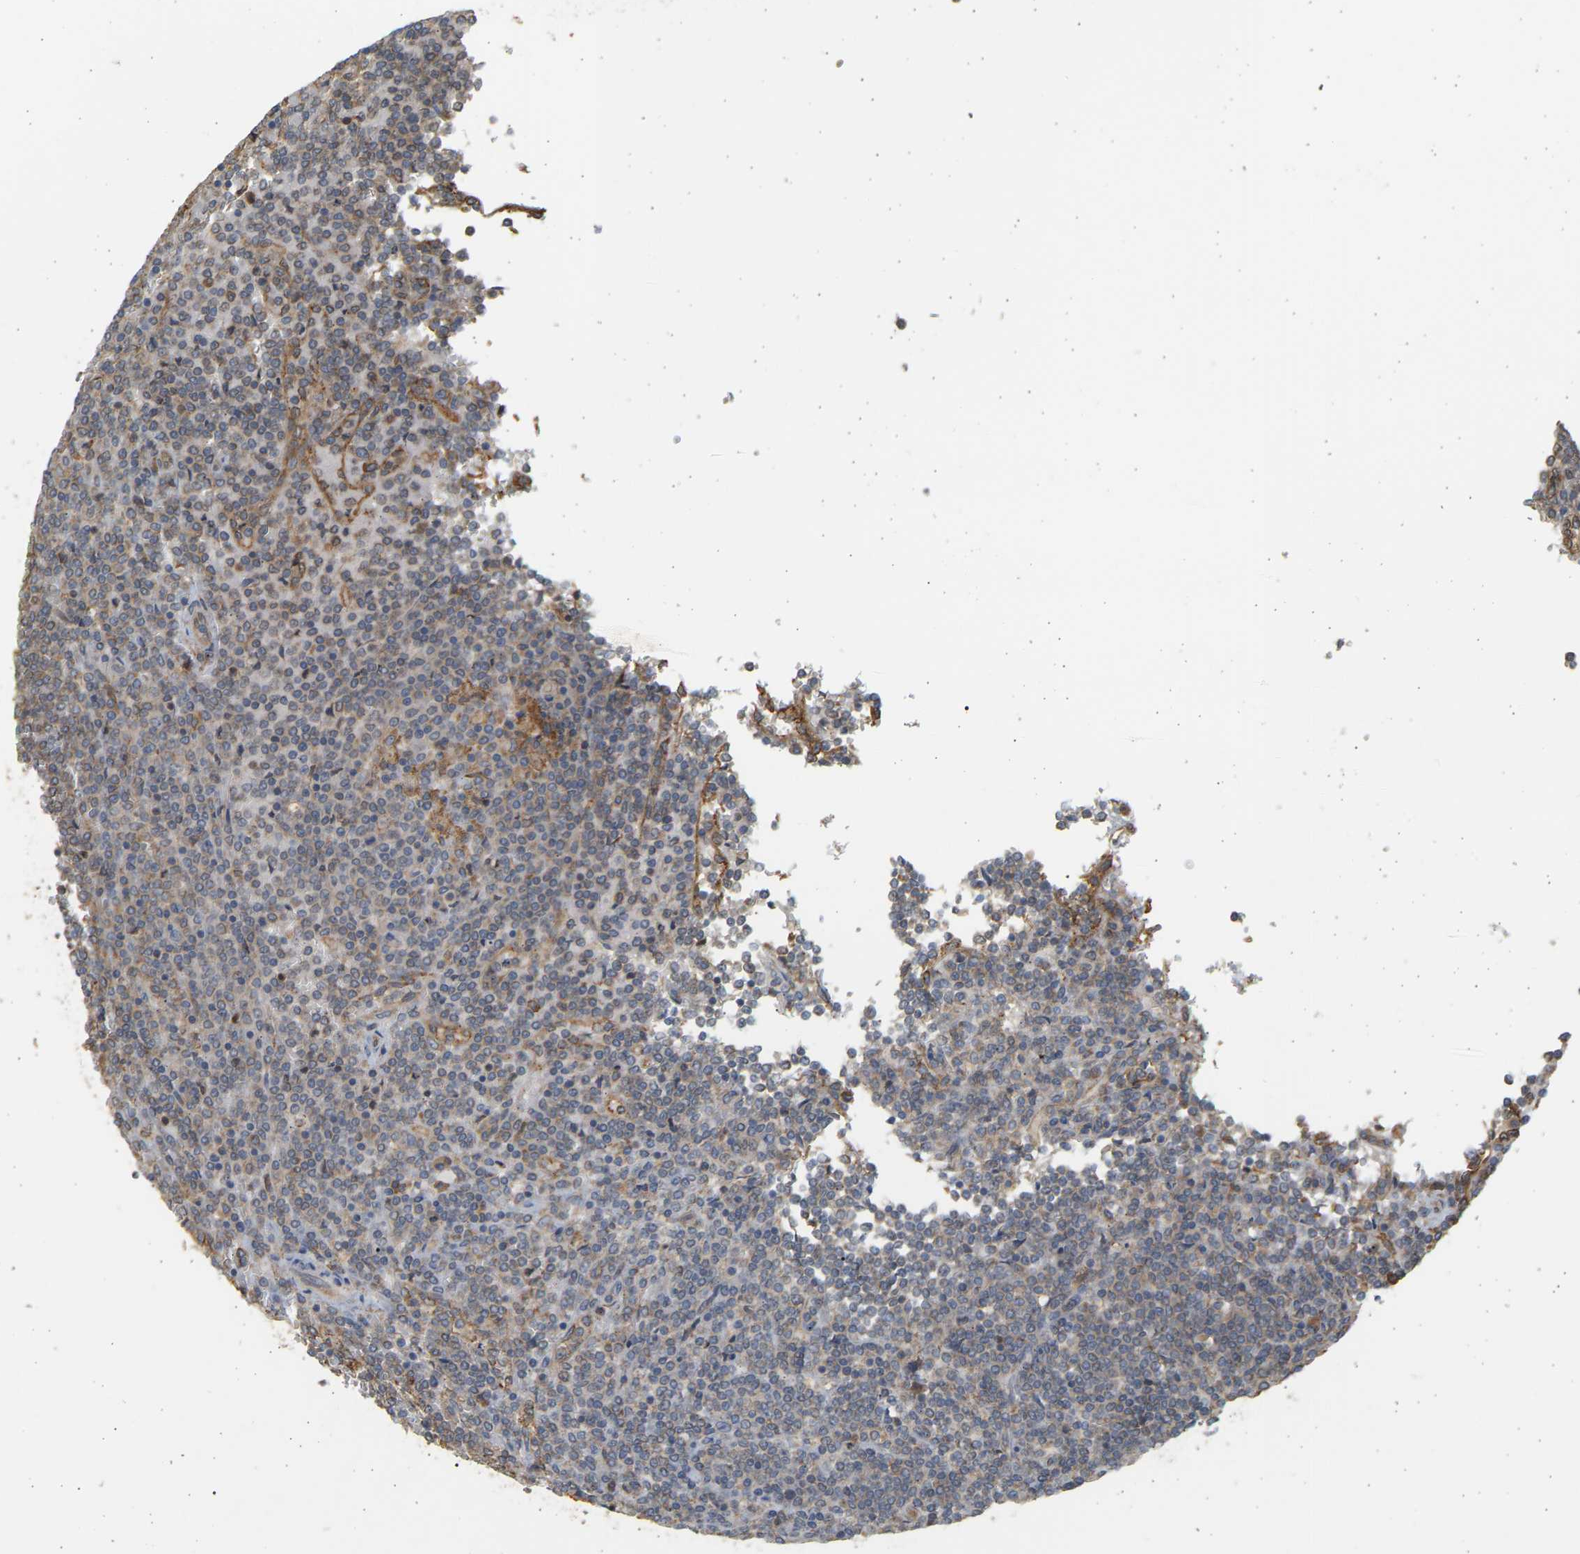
{"staining": {"intensity": "negative", "quantity": "none", "location": "none"}, "tissue": "lymphoma", "cell_type": "Tumor cells", "image_type": "cancer", "snomed": [{"axis": "morphology", "description": "Malignant lymphoma, non-Hodgkin's type, Low grade"}, {"axis": "topography", "description": "Spleen"}], "caption": "Lymphoma was stained to show a protein in brown. There is no significant expression in tumor cells. (DAB (3,3'-diaminobenzidine) IHC, high magnification).", "gene": "B4GALT6", "patient": {"sex": "female", "age": 19}}